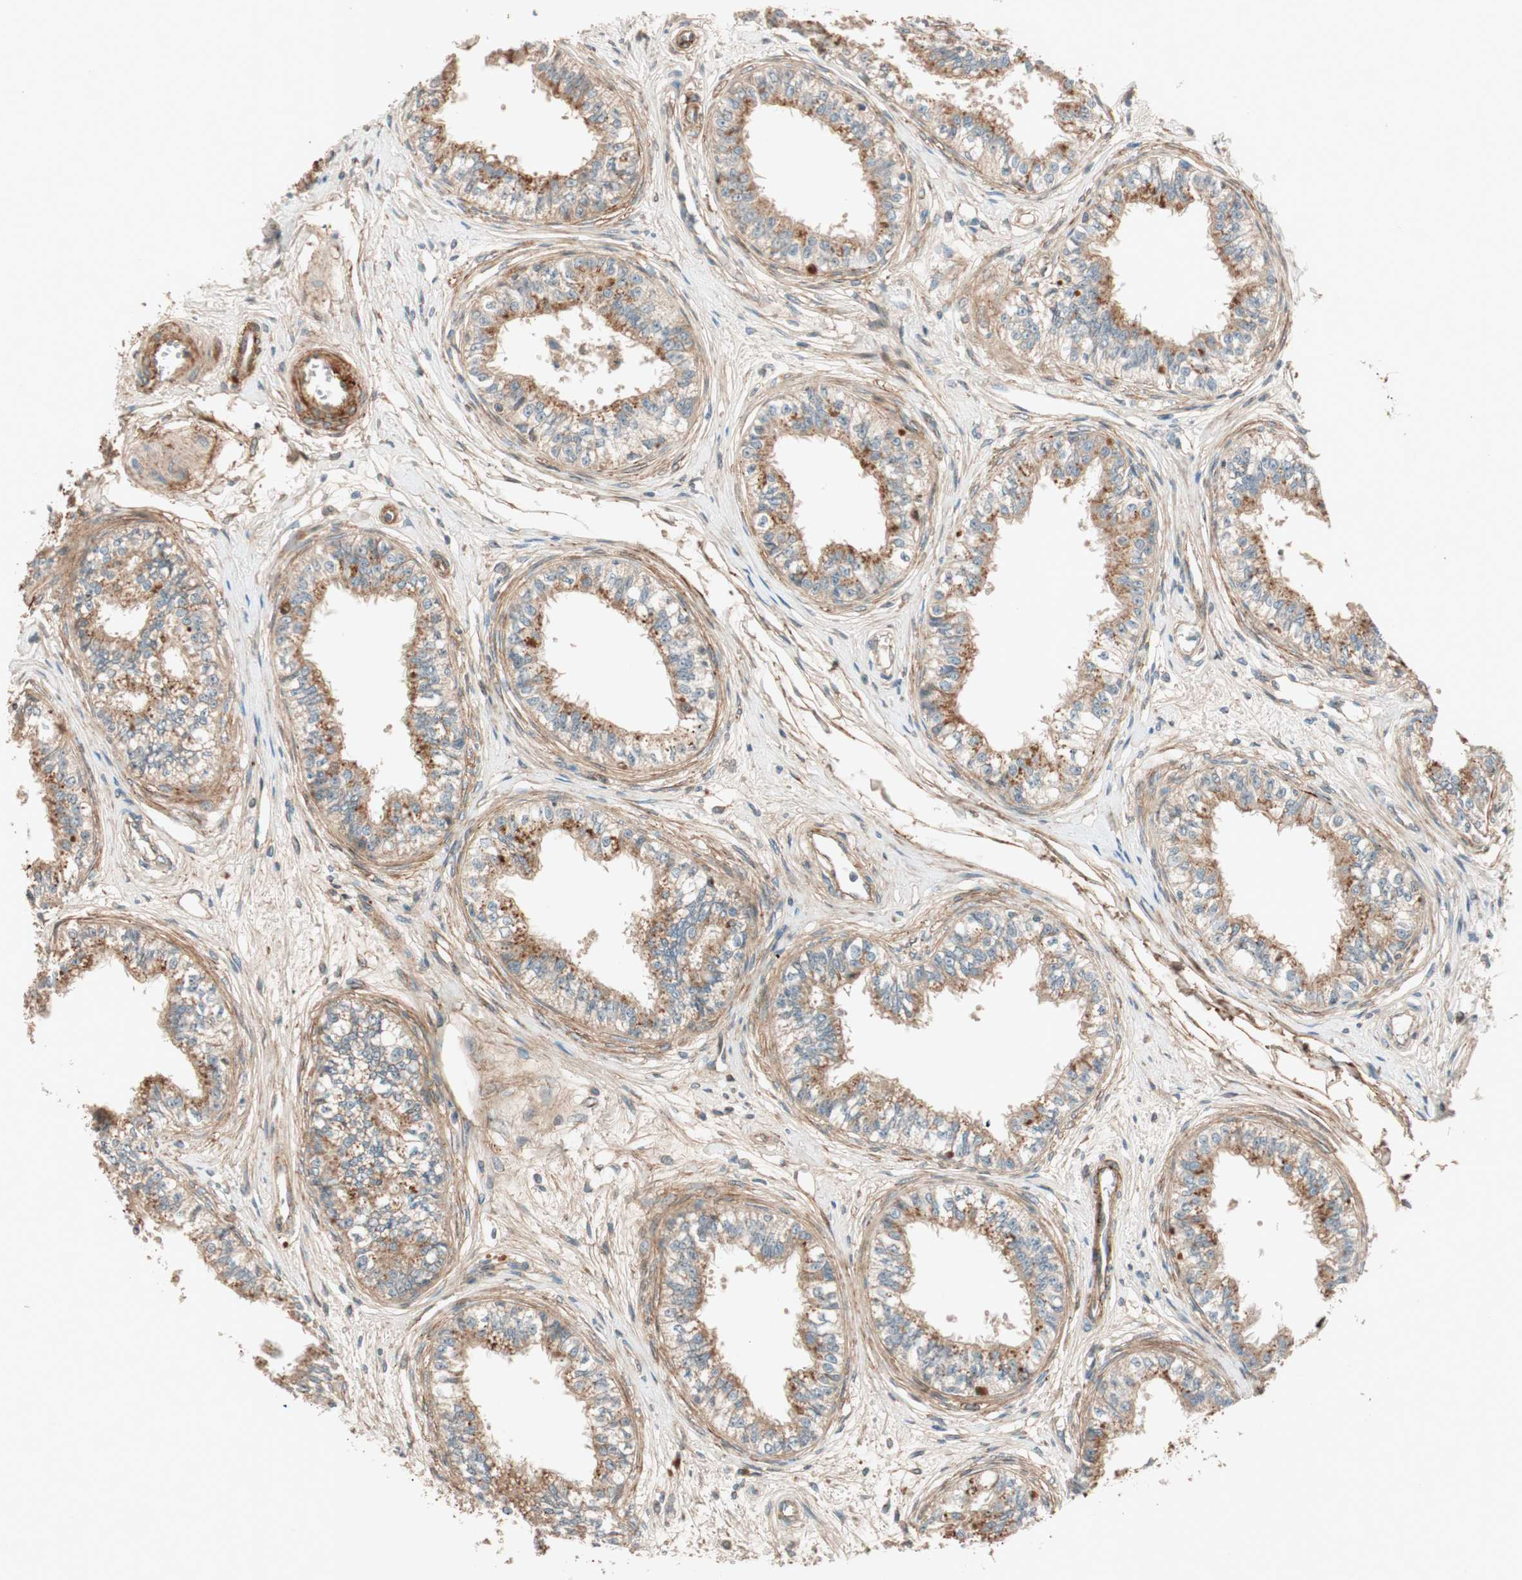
{"staining": {"intensity": "strong", "quantity": ">75%", "location": "cytoplasmic/membranous"}, "tissue": "epididymis", "cell_type": "Glandular cells", "image_type": "normal", "snomed": [{"axis": "morphology", "description": "Normal tissue, NOS"}, {"axis": "morphology", "description": "Adenocarcinoma, metastatic, NOS"}, {"axis": "topography", "description": "Testis"}, {"axis": "topography", "description": "Epididymis"}], "caption": "Glandular cells exhibit strong cytoplasmic/membranous positivity in about >75% of cells in normal epididymis. Using DAB (brown) and hematoxylin (blue) stains, captured at high magnification using brightfield microscopy.", "gene": "EPHA6", "patient": {"sex": "male", "age": 26}}